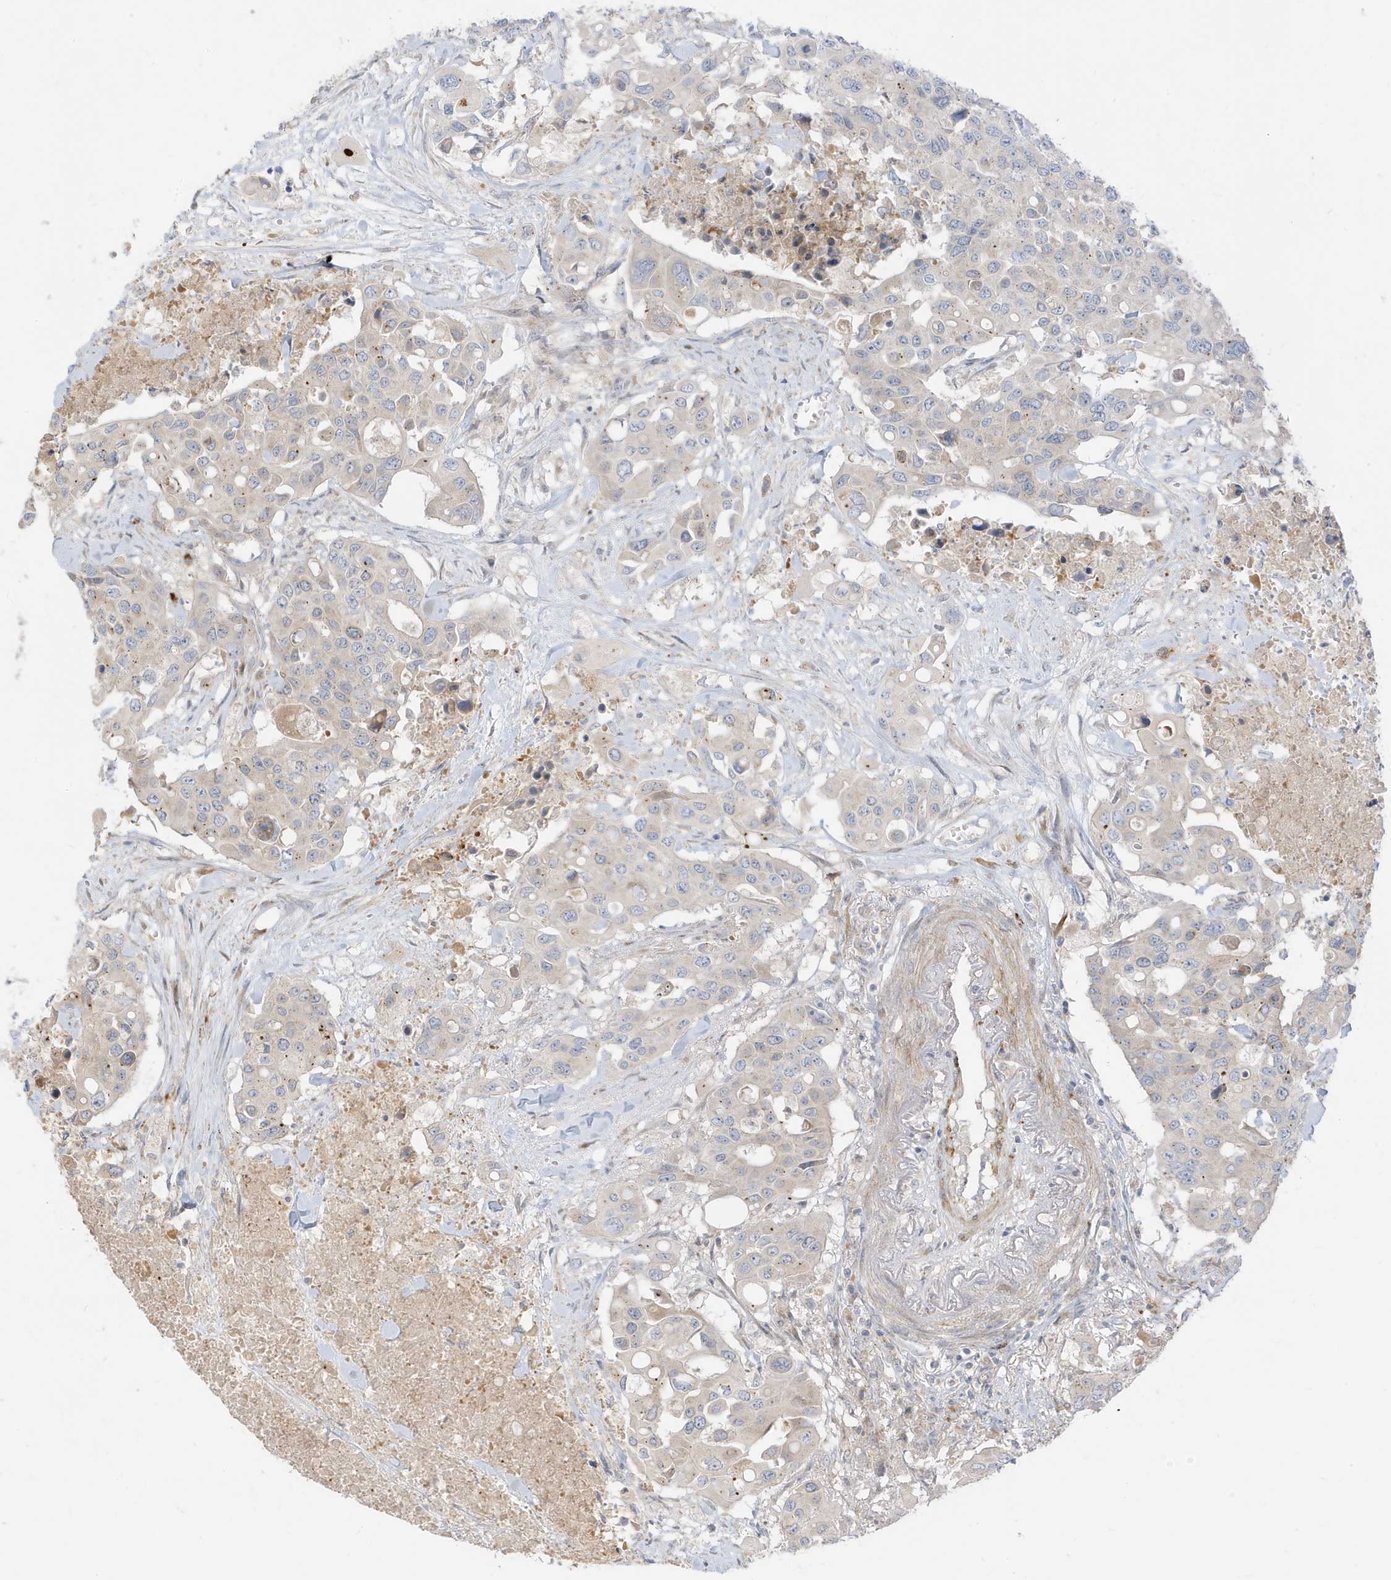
{"staining": {"intensity": "negative", "quantity": "none", "location": "none"}, "tissue": "colorectal cancer", "cell_type": "Tumor cells", "image_type": "cancer", "snomed": [{"axis": "morphology", "description": "Adenocarcinoma, NOS"}, {"axis": "topography", "description": "Colon"}], "caption": "Human colorectal cancer (adenocarcinoma) stained for a protein using immunohistochemistry (IHC) displays no expression in tumor cells.", "gene": "MCOLN1", "patient": {"sex": "male", "age": 77}}